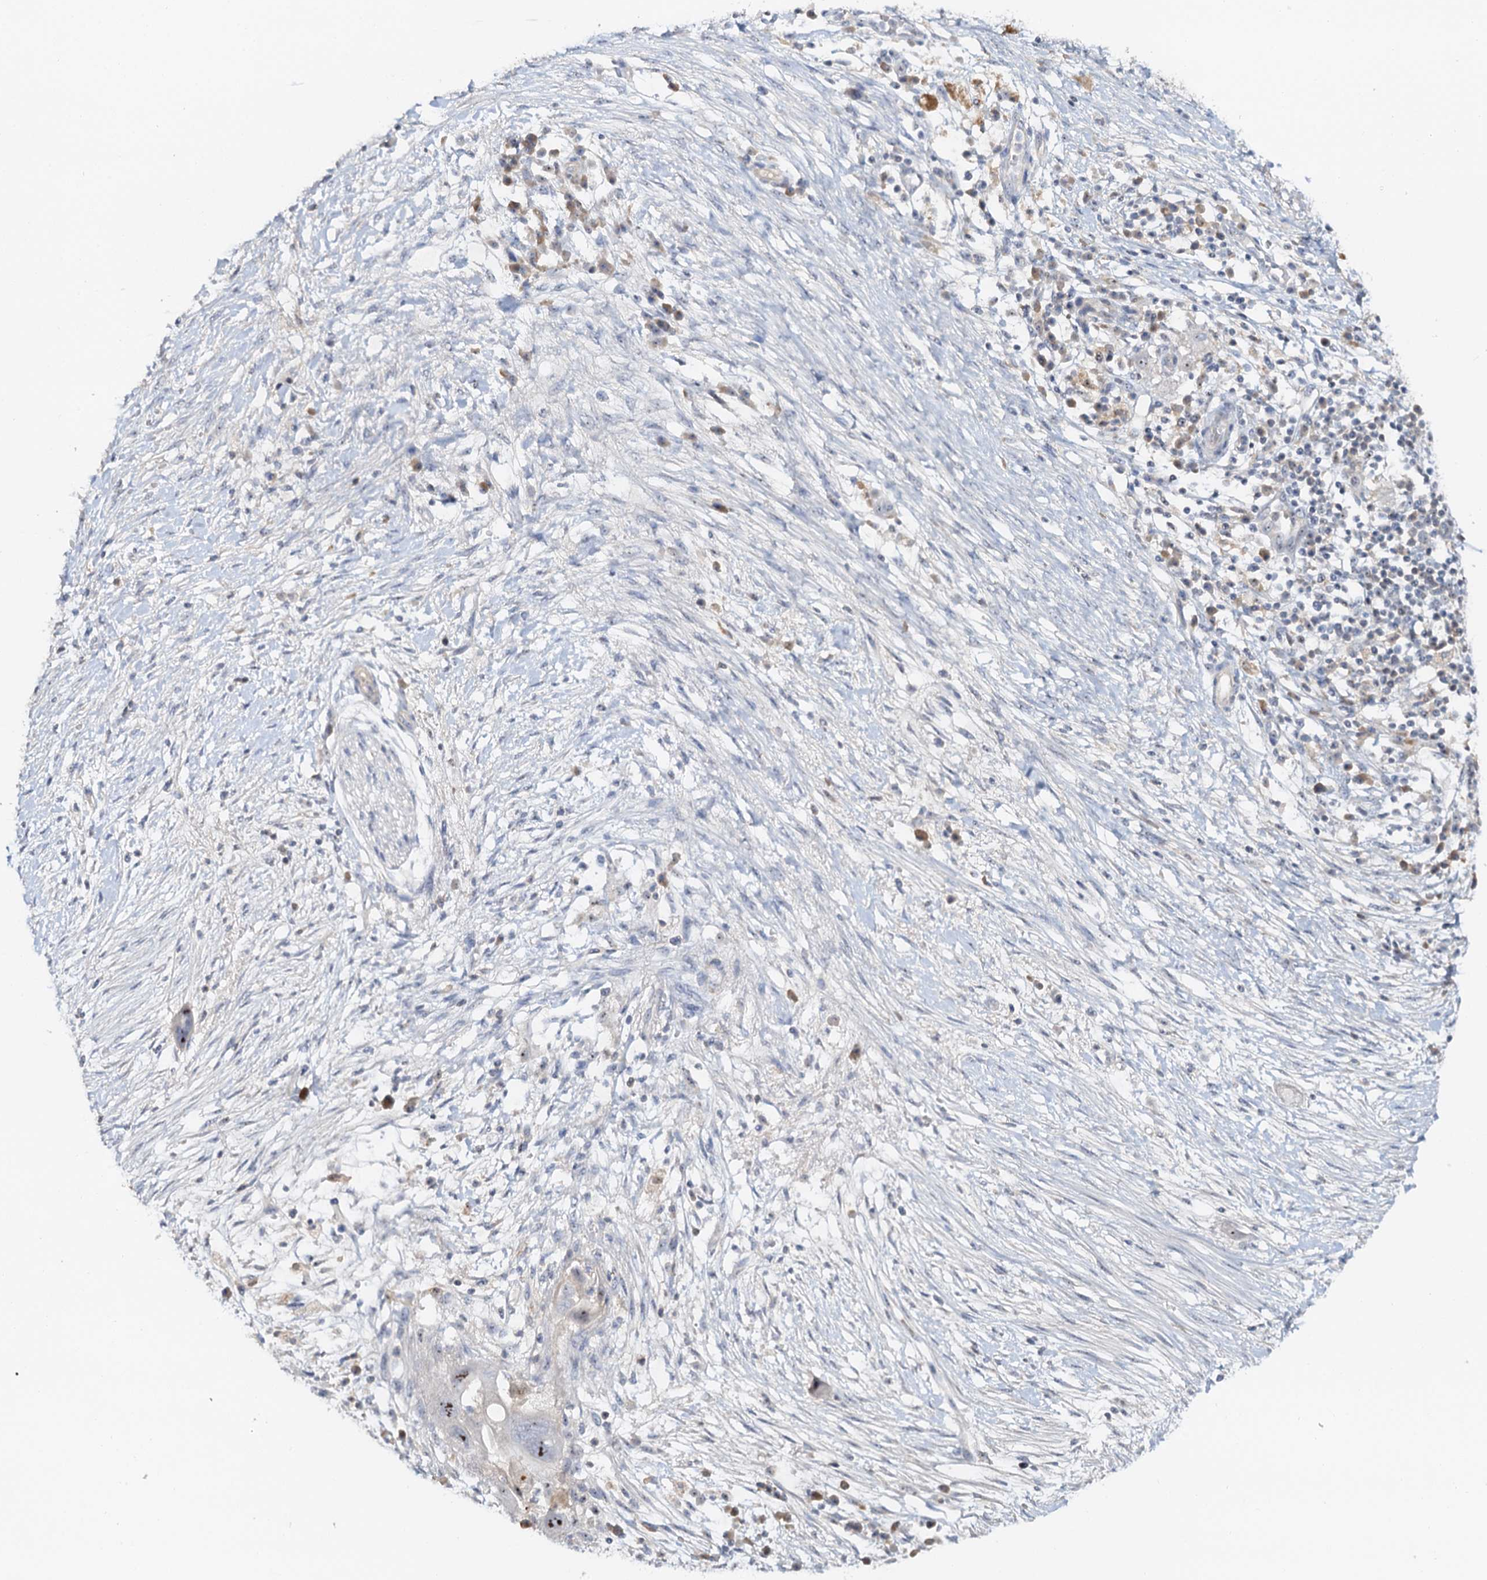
{"staining": {"intensity": "weak", "quantity": ">75%", "location": "nuclear"}, "tissue": "pancreatic cancer", "cell_type": "Tumor cells", "image_type": "cancer", "snomed": [{"axis": "morphology", "description": "Adenocarcinoma, NOS"}, {"axis": "topography", "description": "Pancreas"}], "caption": "IHC (DAB (3,3'-diaminobenzidine)) staining of human pancreatic cancer (adenocarcinoma) displays weak nuclear protein positivity in approximately >75% of tumor cells.", "gene": "NOP2", "patient": {"sex": "male", "age": 68}}